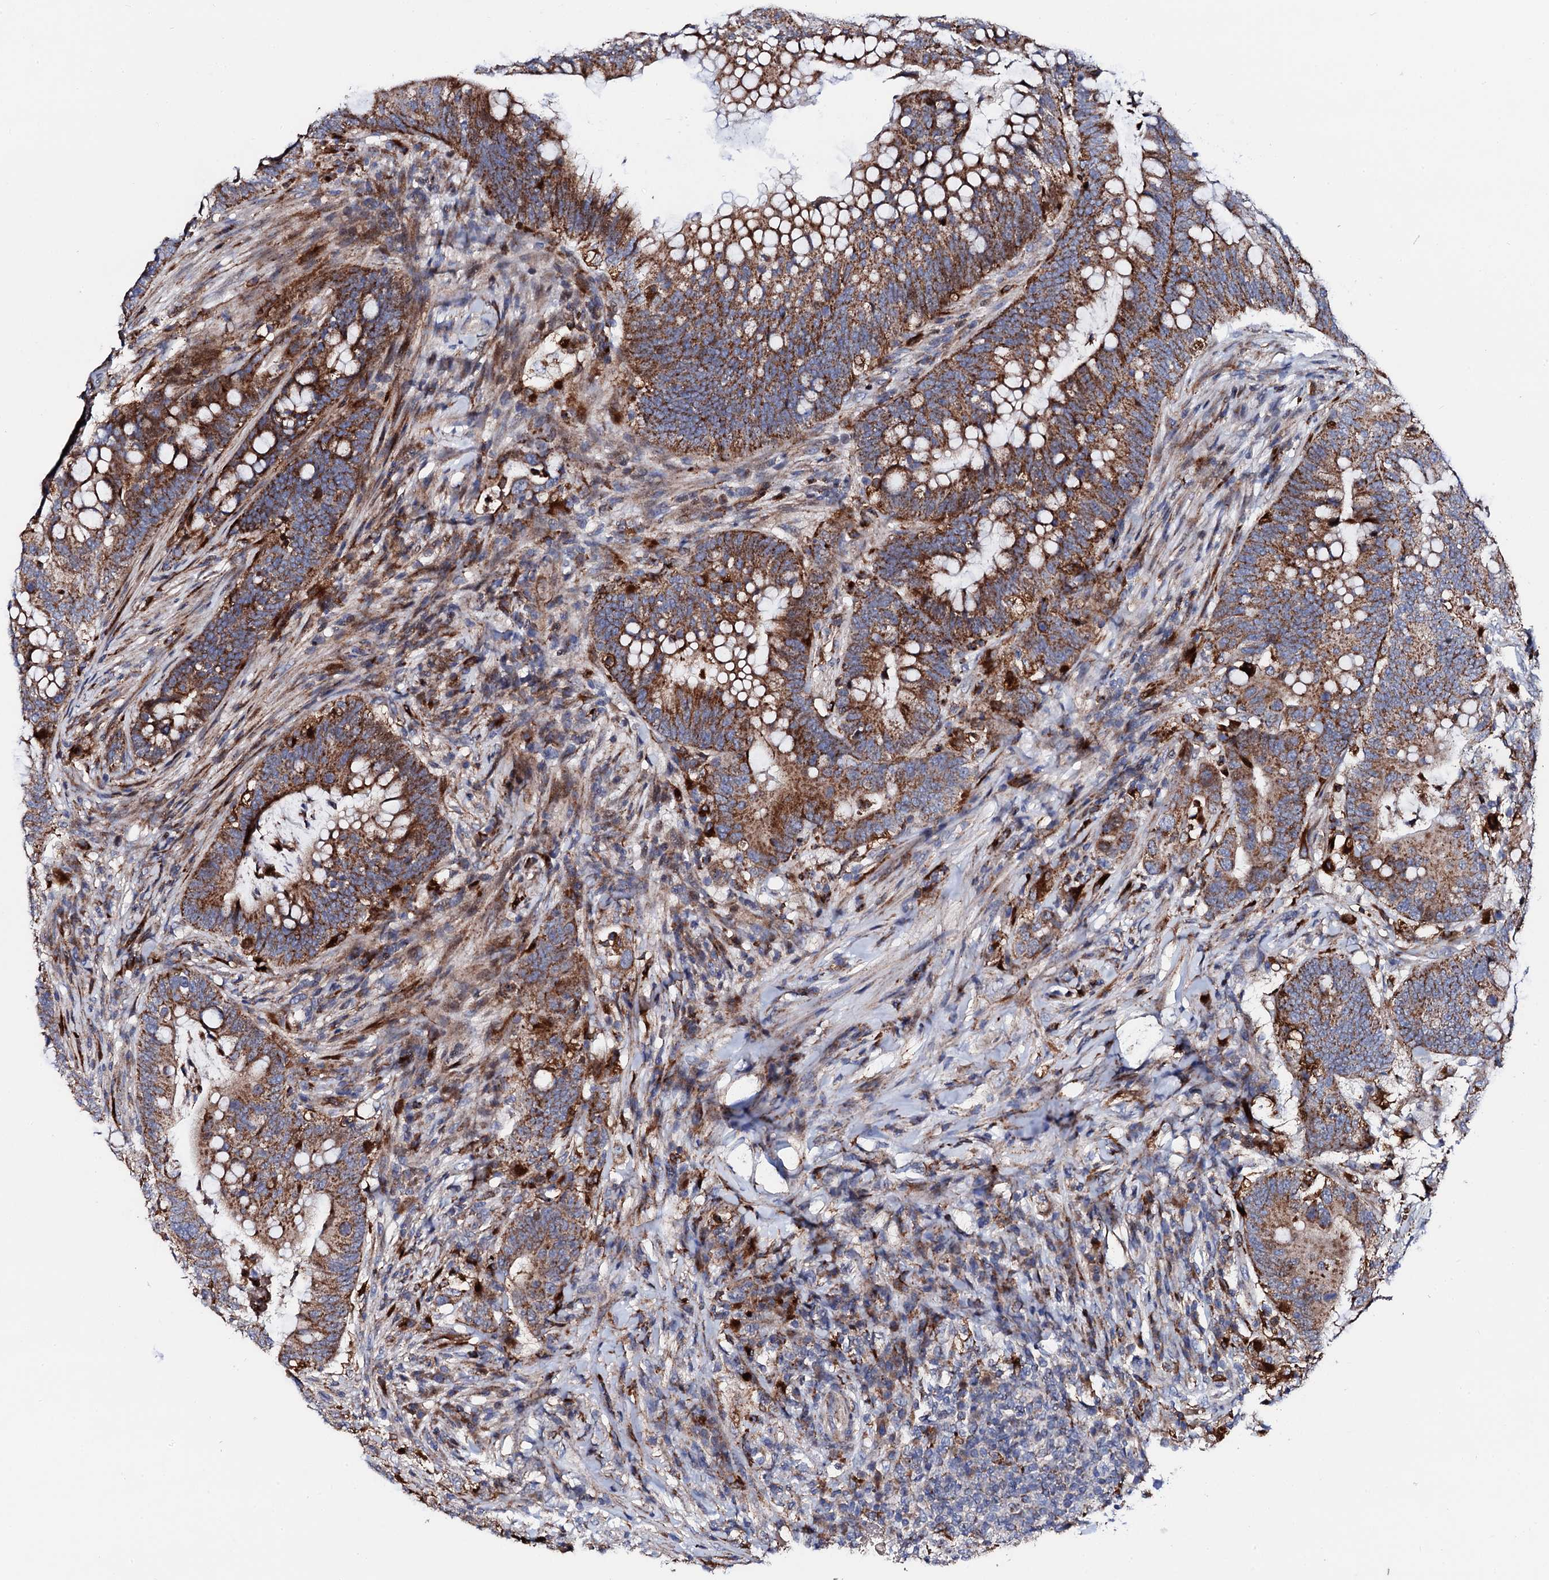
{"staining": {"intensity": "strong", "quantity": ">75%", "location": "cytoplasmic/membranous"}, "tissue": "colorectal cancer", "cell_type": "Tumor cells", "image_type": "cancer", "snomed": [{"axis": "morphology", "description": "Adenocarcinoma, NOS"}, {"axis": "topography", "description": "Colon"}], "caption": "Strong cytoplasmic/membranous expression is identified in about >75% of tumor cells in colorectal adenocarcinoma.", "gene": "TCIRG1", "patient": {"sex": "female", "age": 66}}